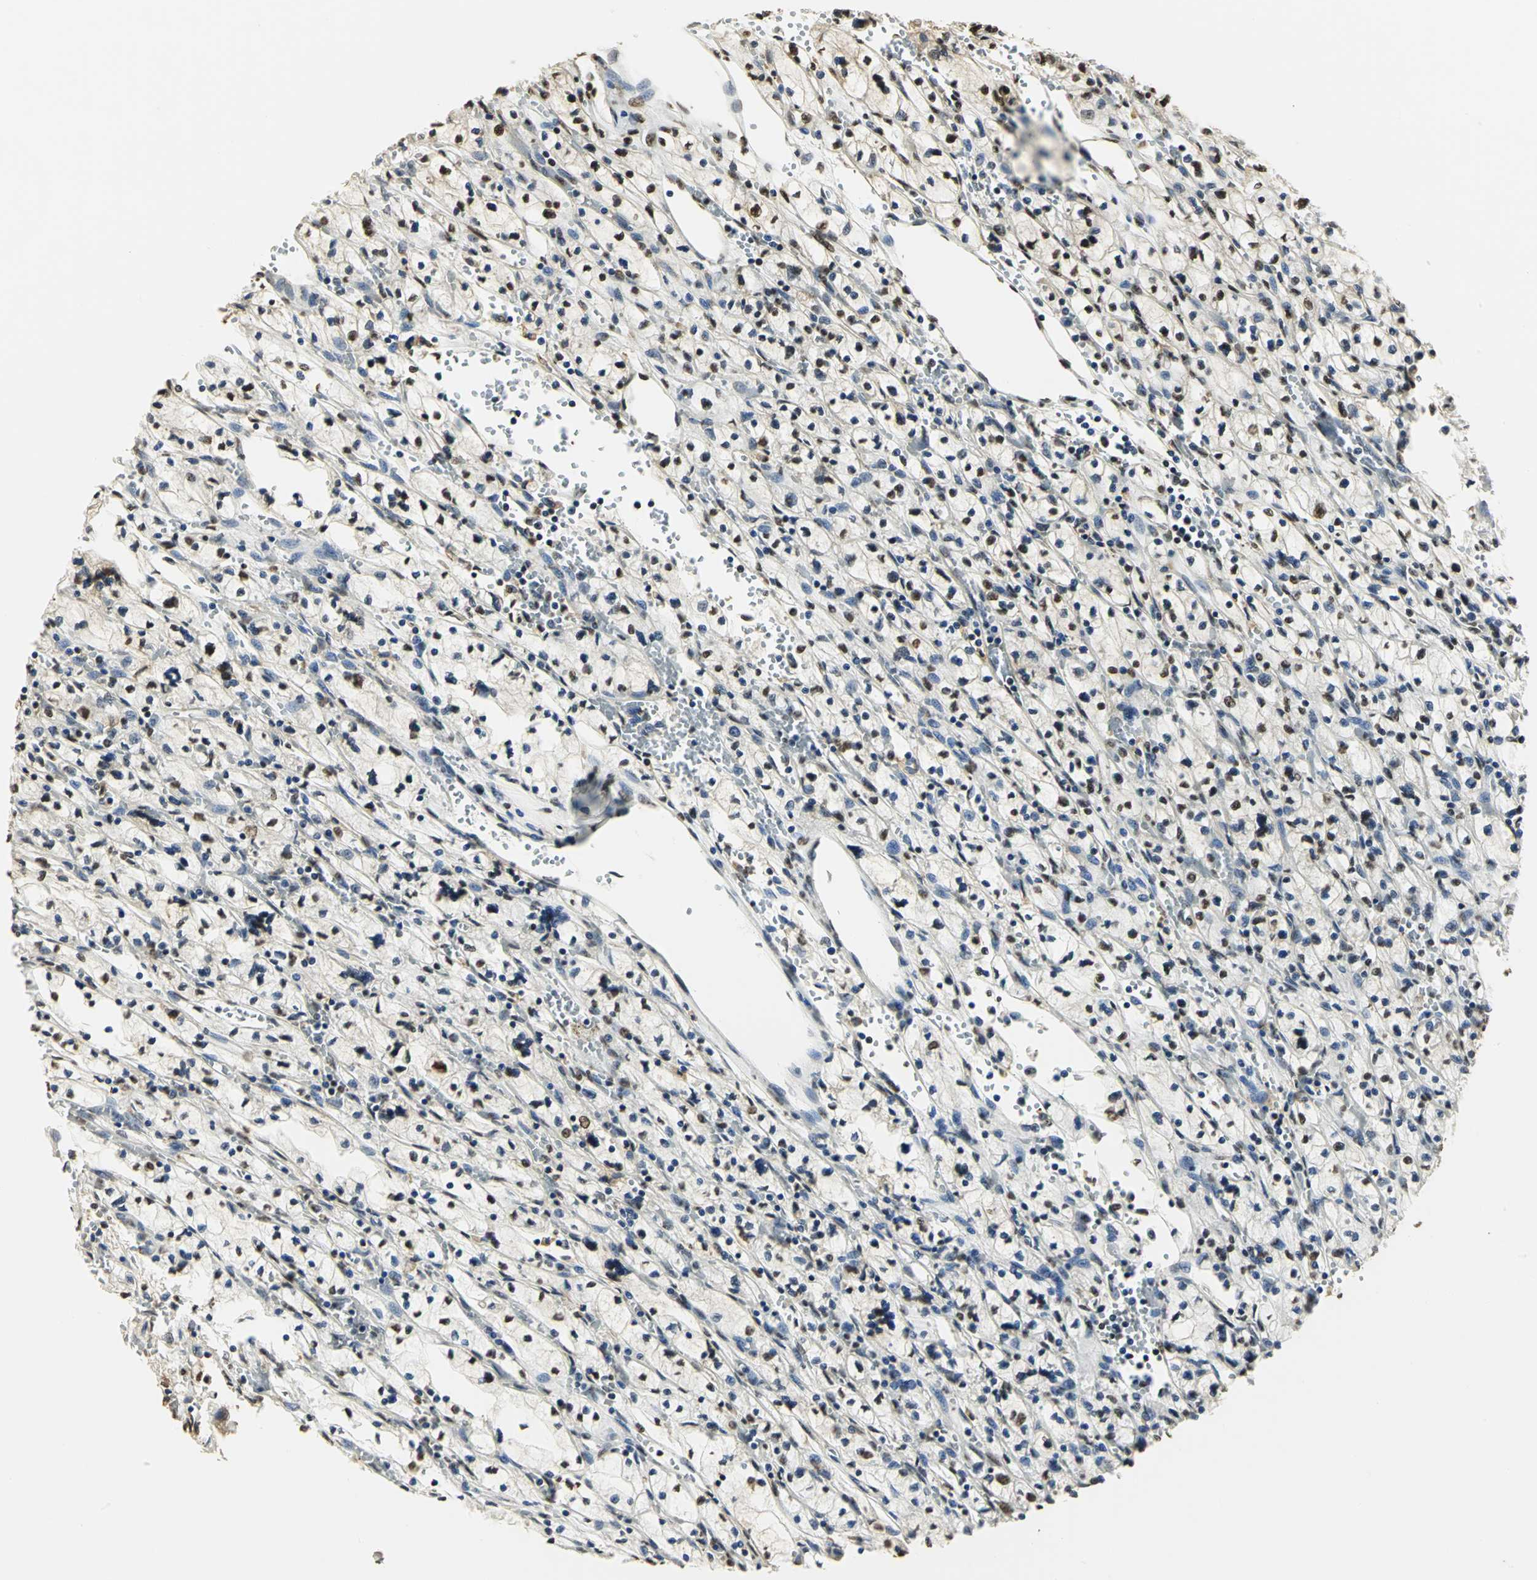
{"staining": {"intensity": "strong", "quantity": "25%-75%", "location": "nuclear"}, "tissue": "renal cancer", "cell_type": "Tumor cells", "image_type": "cancer", "snomed": [{"axis": "morphology", "description": "Adenocarcinoma, NOS"}, {"axis": "topography", "description": "Kidney"}], "caption": "Immunohistochemistry photomicrograph of adenocarcinoma (renal) stained for a protein (brown), which shows high levels of strong nuclear staining in about 25%-75% of tumor cells.", "gene": "SET", "patient": {"sex": "female", "age": 83}}